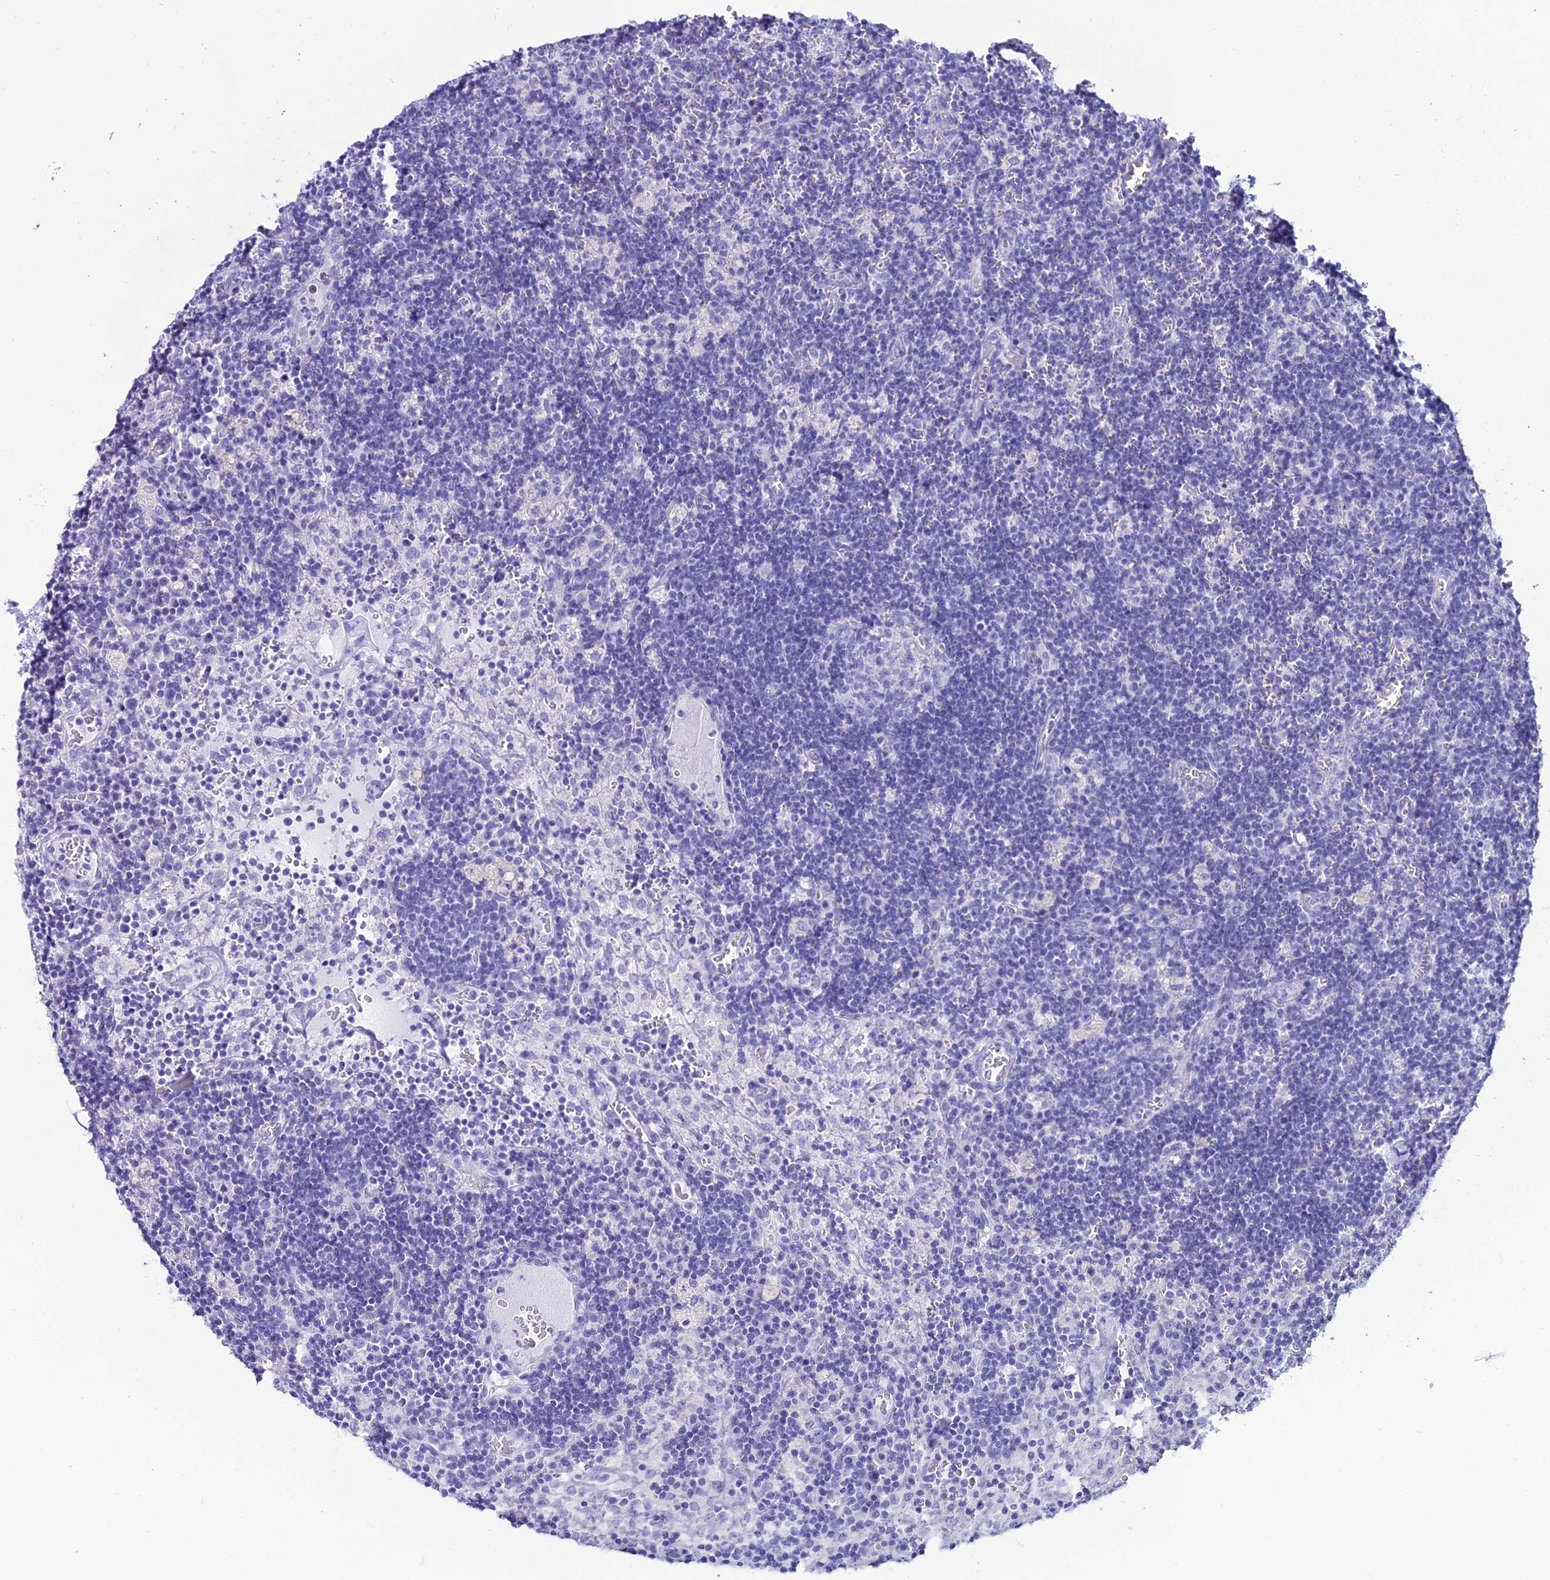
{"staining": {"intensity": "negative", "quantity": "none", "location": "none"}, "tissue": "lymph node", "cell_type": "Germinal center cells", "image_type": "normal", "snomed": [{"axis": "morphology", "description": "Normal tissue, NOS"}, {"axis": "topography", "description": "Lymph node"}], "caption": "An immunohistochemistry image of benign lymph node is shown. There is no staining in germinal center cells of lymph node. Nuclei are stained in blue.", "gene": "OR4D5", "patient": {"sex": "male", "age": 58}}